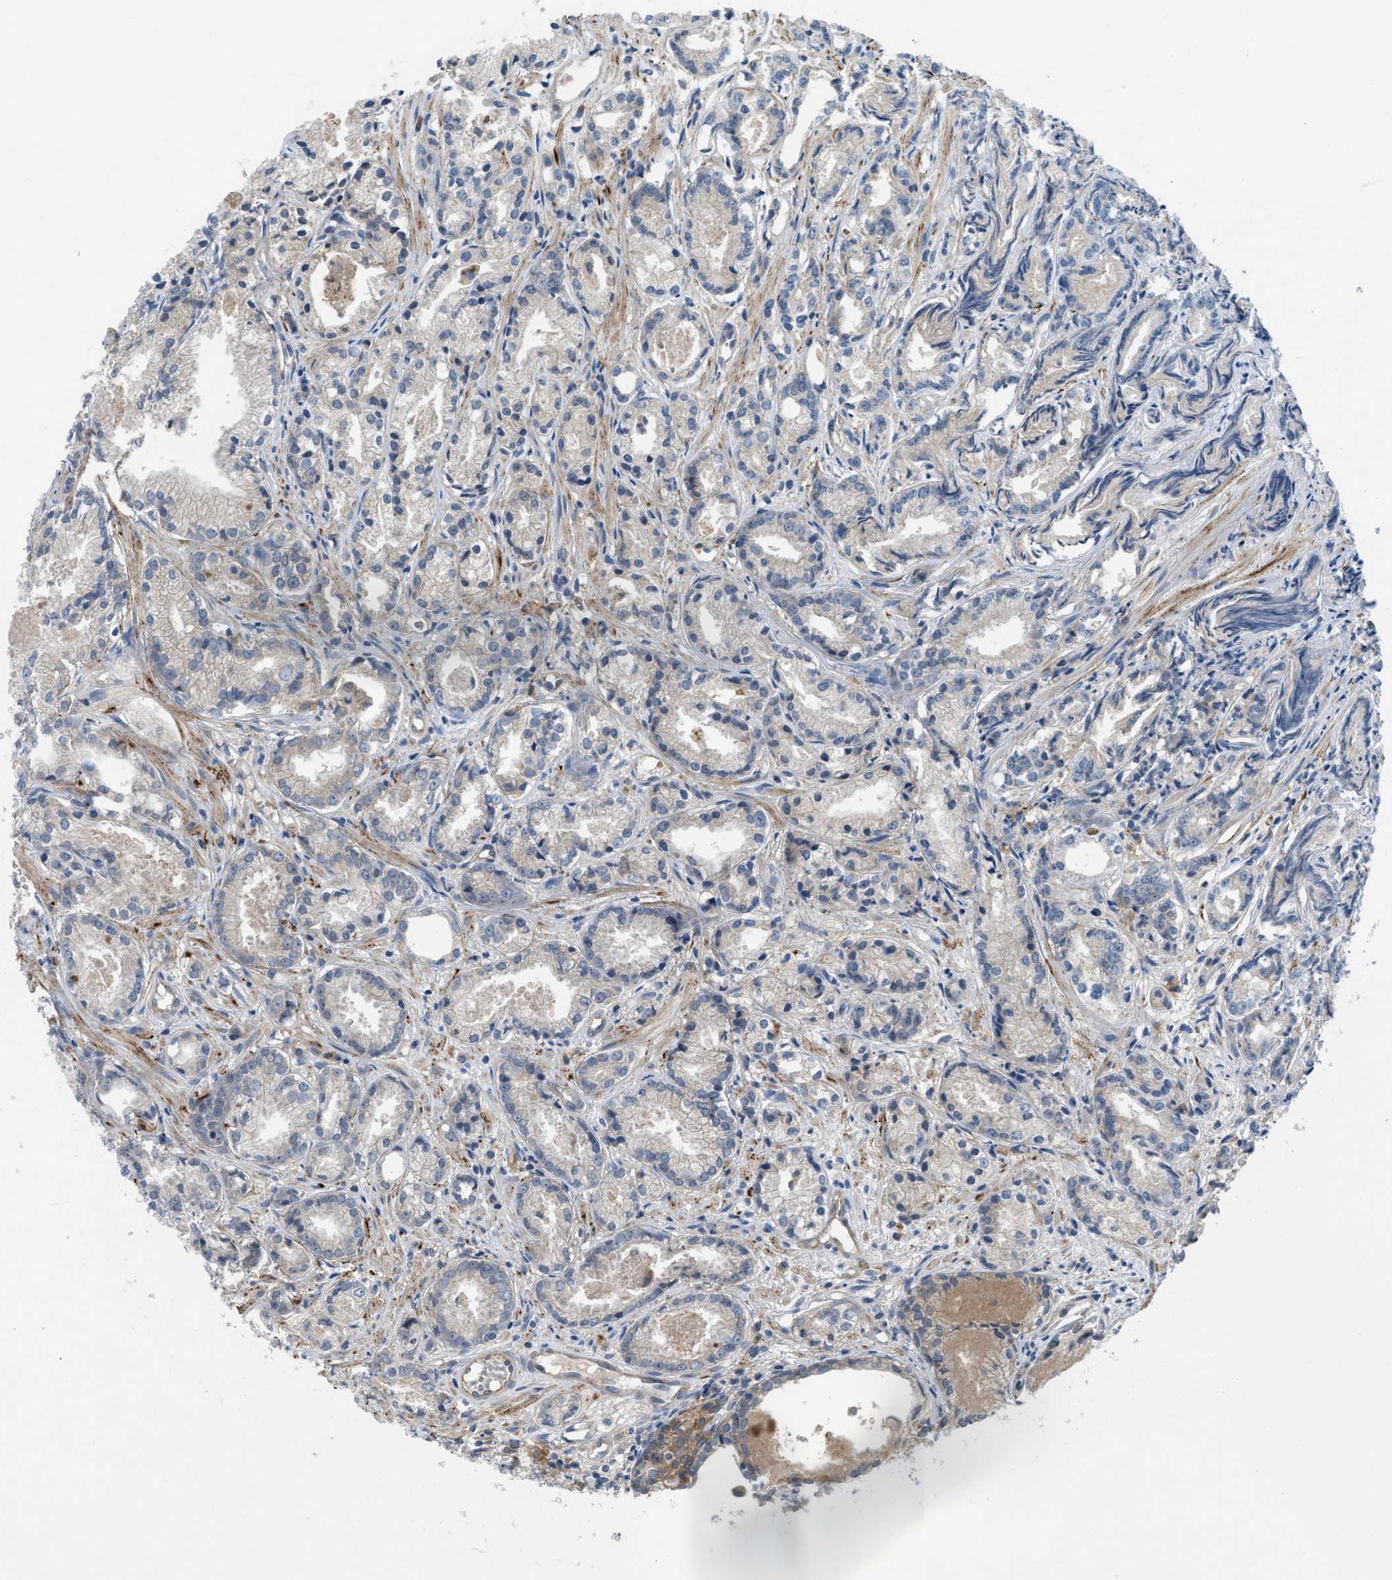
{"staining": {"intensity": "negative", "quantity": "none", "location": "none"}, "tissue": "prostate cancer", "cell_type": "Tumor cells", "image_type": "cancer", "snomed": [{"axis": "morphology", "description": "Adenocarcinoma, Low grade"}, {"axis": "topography", "description": "Prostate"}], "caption": "Tumor cells are negative for protein expression in human low-grade adenocarcinoma (prostate). (DAB (3,3'-diaminobenzidine) immunohistochemistry (IHC), high magnification).", "gene": "BAZ2B", "patient": {"sex": "male", "age": 72}}